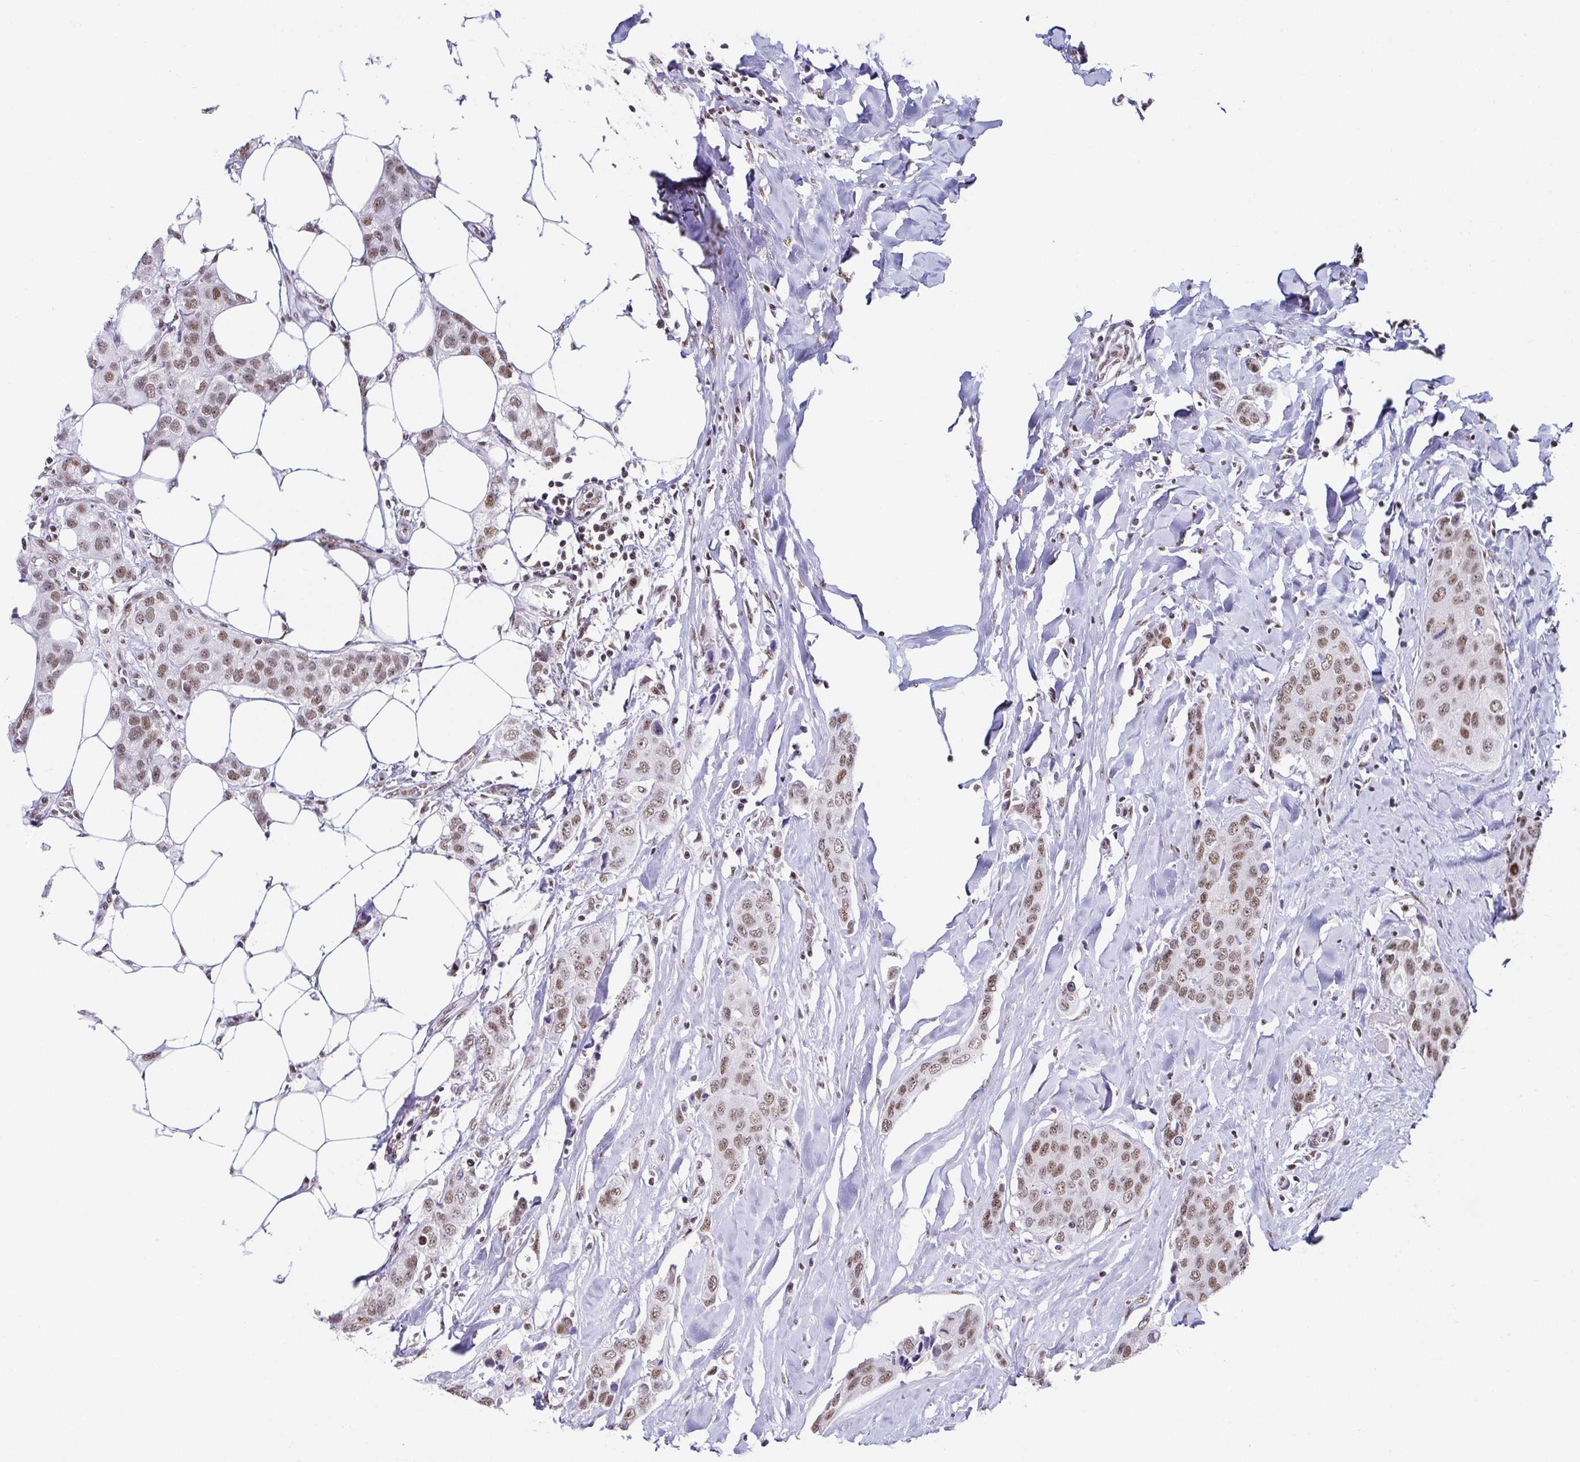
{"staining": {"intensity": "moderate", "quantity": ">75%", "location": "nuclear"}, "tissue": "breast cancer", "cell_type": "Tumor cells", "image_type": "cancer", "snomed": [{"axis": "morphology", "description": "Duct carcinoma"}, {"axis": "topography", "description": "Breast"}], "caption": "Brown immunohistochemical staining in human breast cancer (infiltrating ductal carcinoma) demonstrates moderate nuclear expression in approximately >75% of tumor cells.", "gene": "EWSR1", "patient": {"sex": "female", "age": 80}}